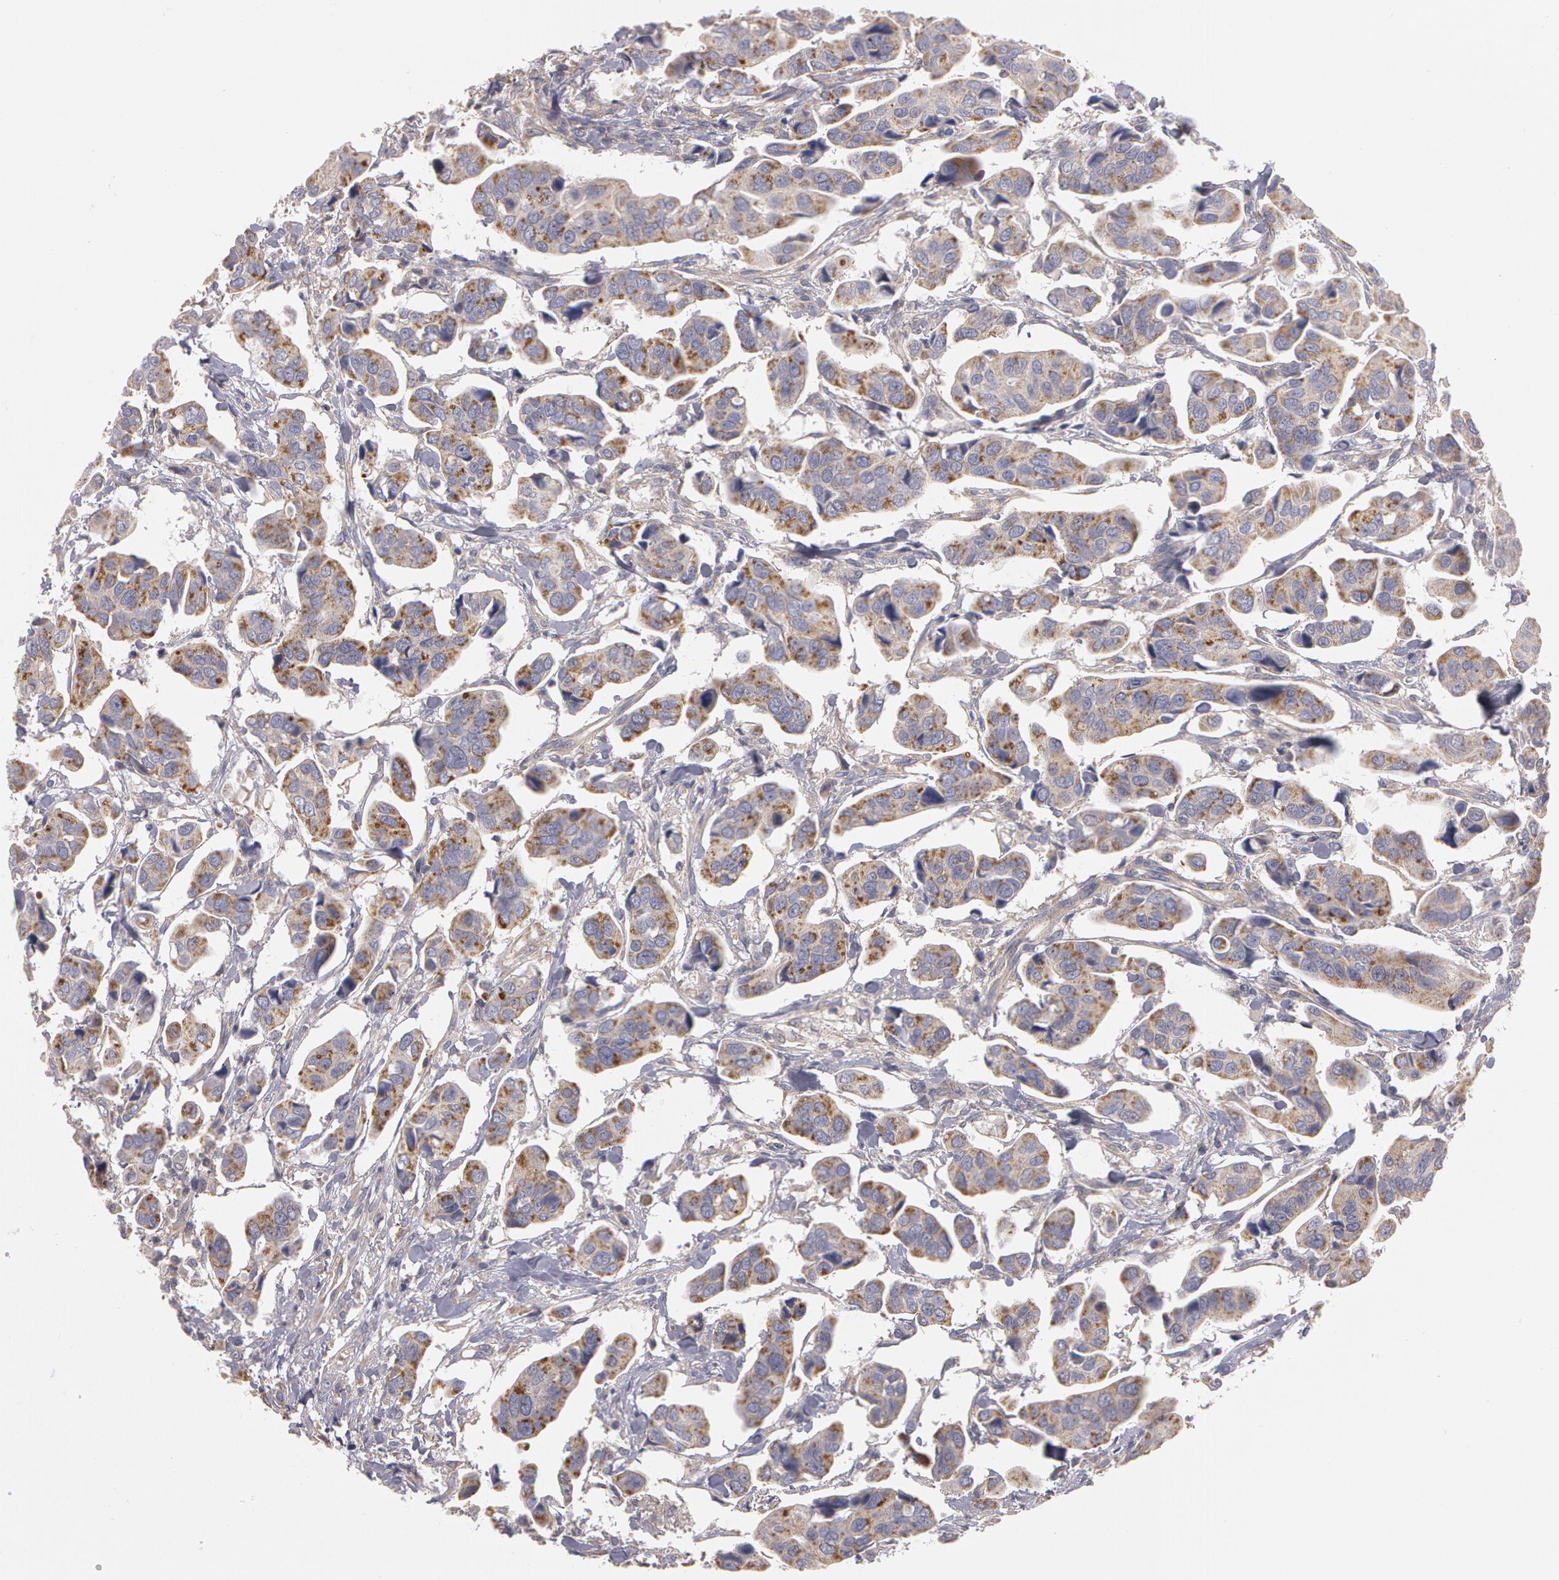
{"staining": {"intensity": "moderate", "quantity": "25%-75%", "location": "cytoplasmic/membranous"}, "tissue": "urothelial cancer", "cell_type": "Tumor cells", "image_type": "cancer", "snomed": [{"axis": "morphology", "description": "Adenocarcinoma, NOS"}, {"axis": "topography", "description": "Urinary bladder"}], "caption": "Adenocarcinoma was stained to show a protein in brown. There is medium levels of moderate cytoplasmic/membranous positivity in approximately 25%-75% of tumor cells.", "gene": "NEK9", "patient": {"sex": "male", "age": 61}}